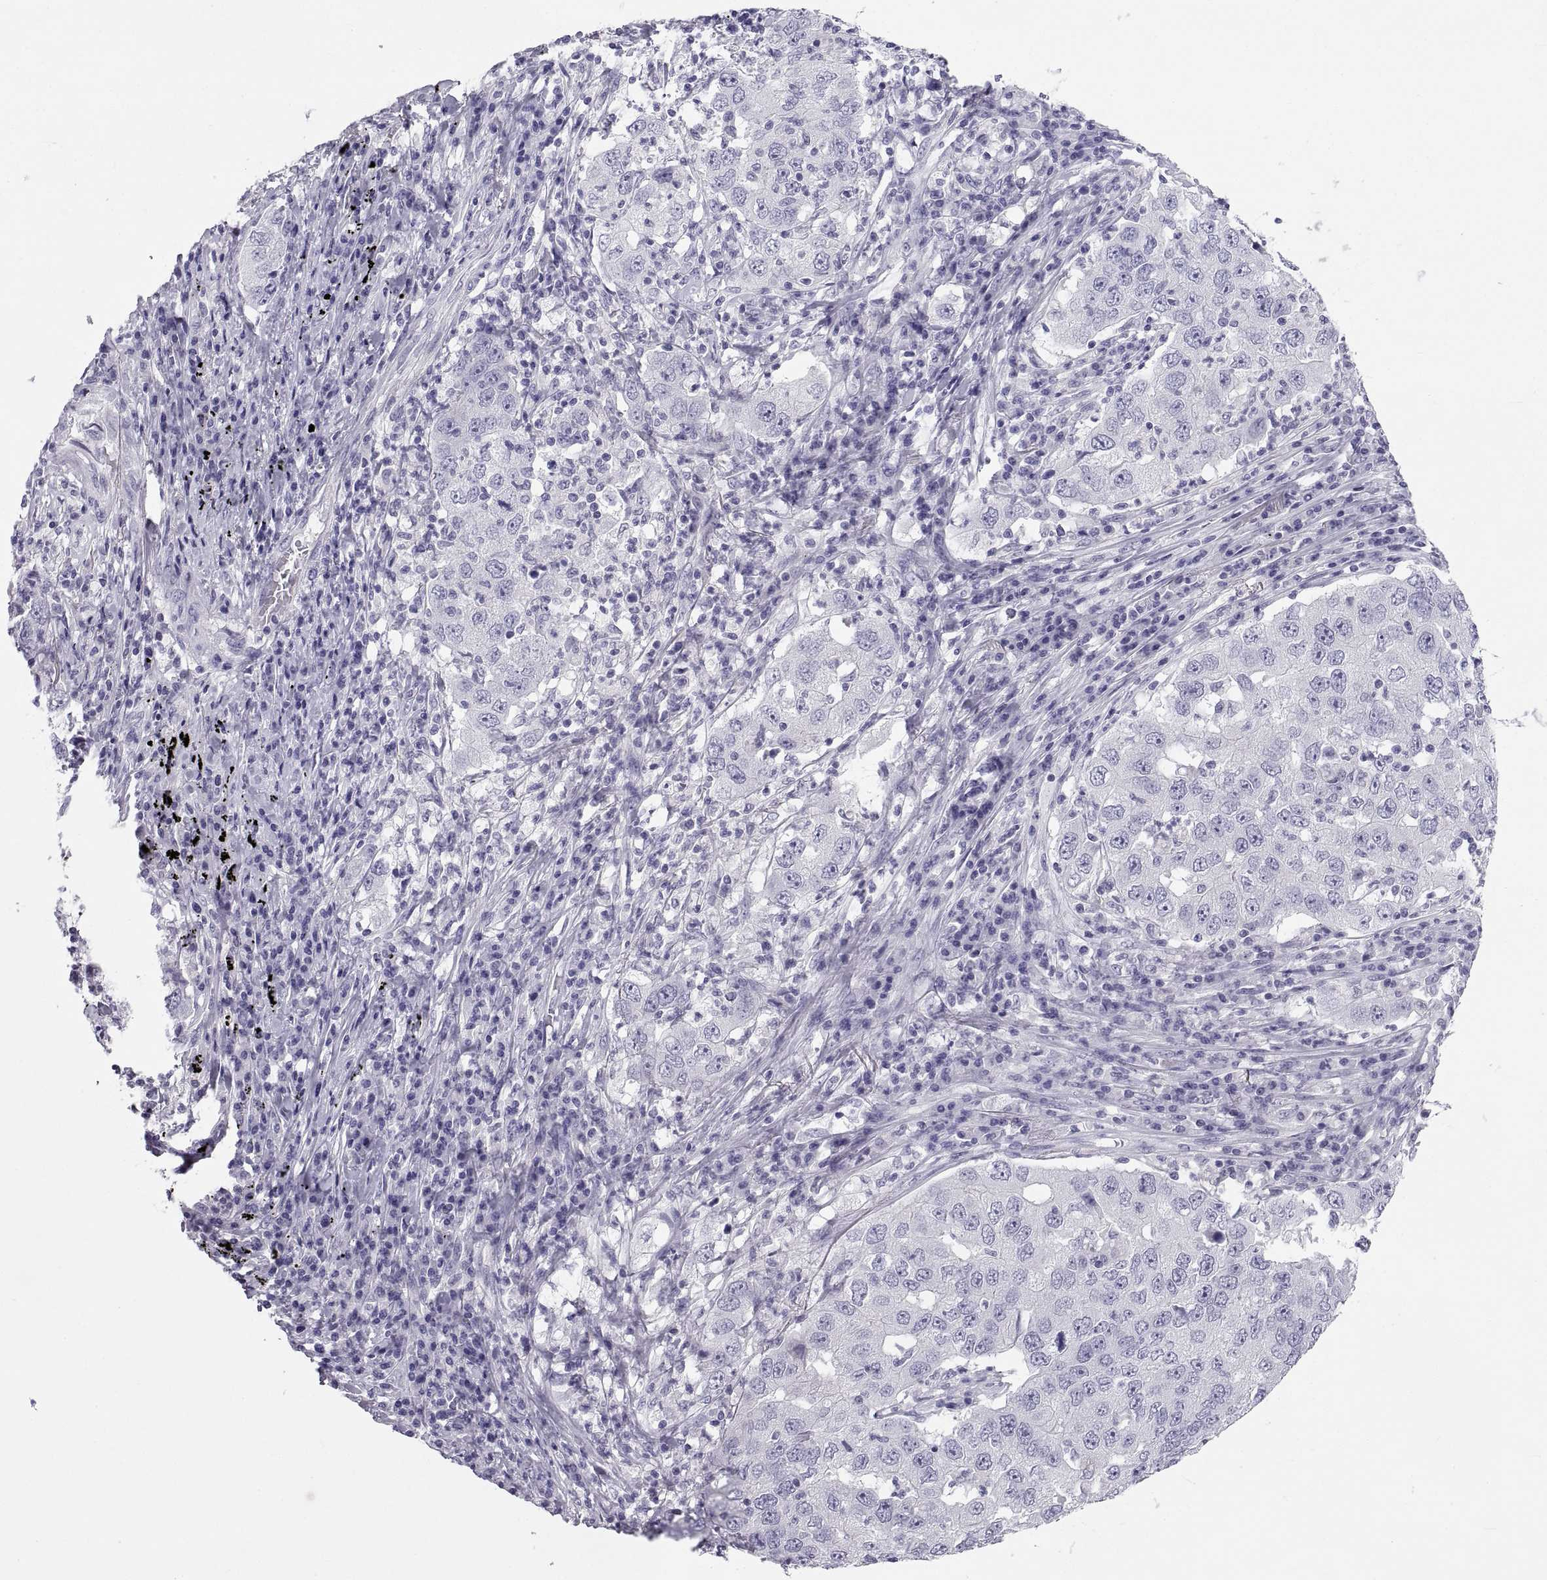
{"staining": {"intensity": "negative", "quantity": "none", "location": "none"}, "tissue": "lung cancer", "cell_type": "Tumor cells", "image_type": "cancer", "snomed": [{"axis": "morphology", "description": "Adenocarcinoma, NOS"}, {"axis": "topography", "description": "Lung"}], "caption": "Lung adenocarcinoma was stained to show a protein in brown. There is no significant positivity in tumor cells.", "gene": "PCSK1N", "patient": {"sex": "male", "age": 73}}